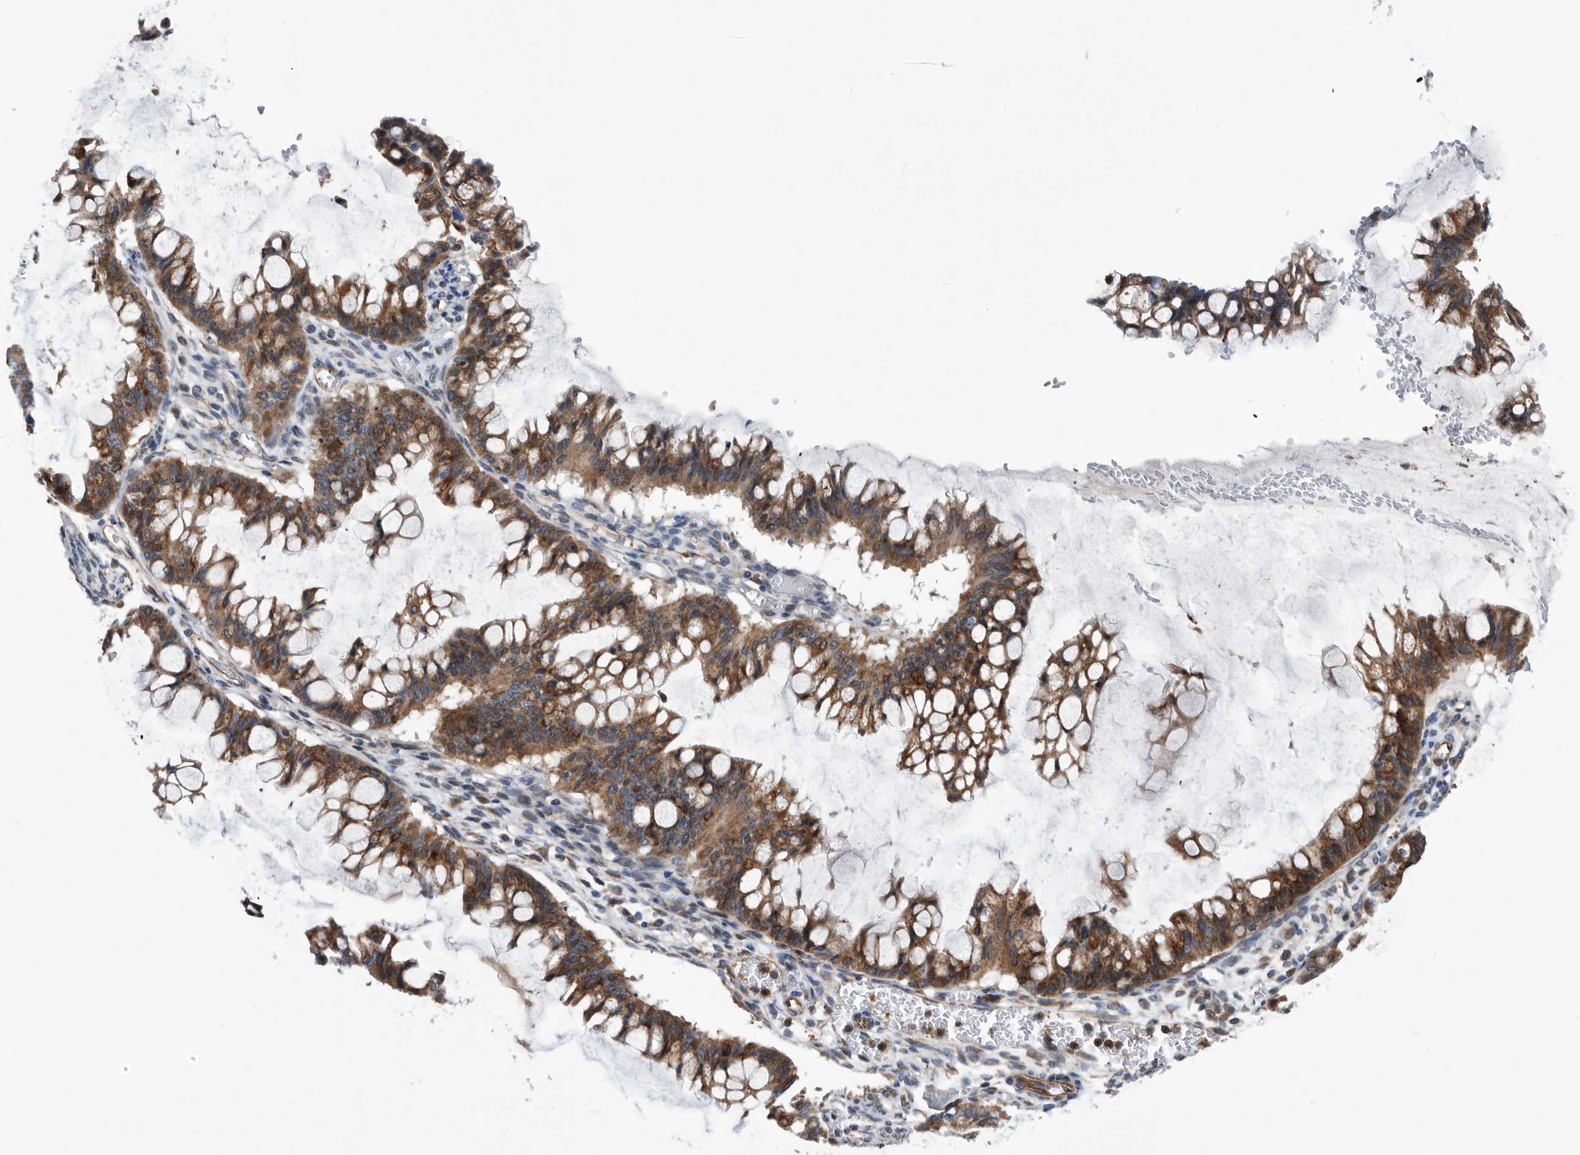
{"staining": {"intensity": "moderate", "quantity": ">75%", "location": "cytoplasmic/membranous"}, "tissue": "ovarian cancer", "cell_type": "Tumor cells", "image_type": "cancer", "snomed": [{"axis": "morphology", "description": "Cystadenocarcinoma, mucinous, NOS"}, {"axis": "topography", "description": "Ovary"}], "caption": "Tumor cells exhibit medium levels of moderate cytoplasmic/membranous expression in approximately >75% of cells in human ovarian mucinous cystadenocarcinoma.", "gene": "SERINC2", "patient": {"sex": "female", "age": 73}}